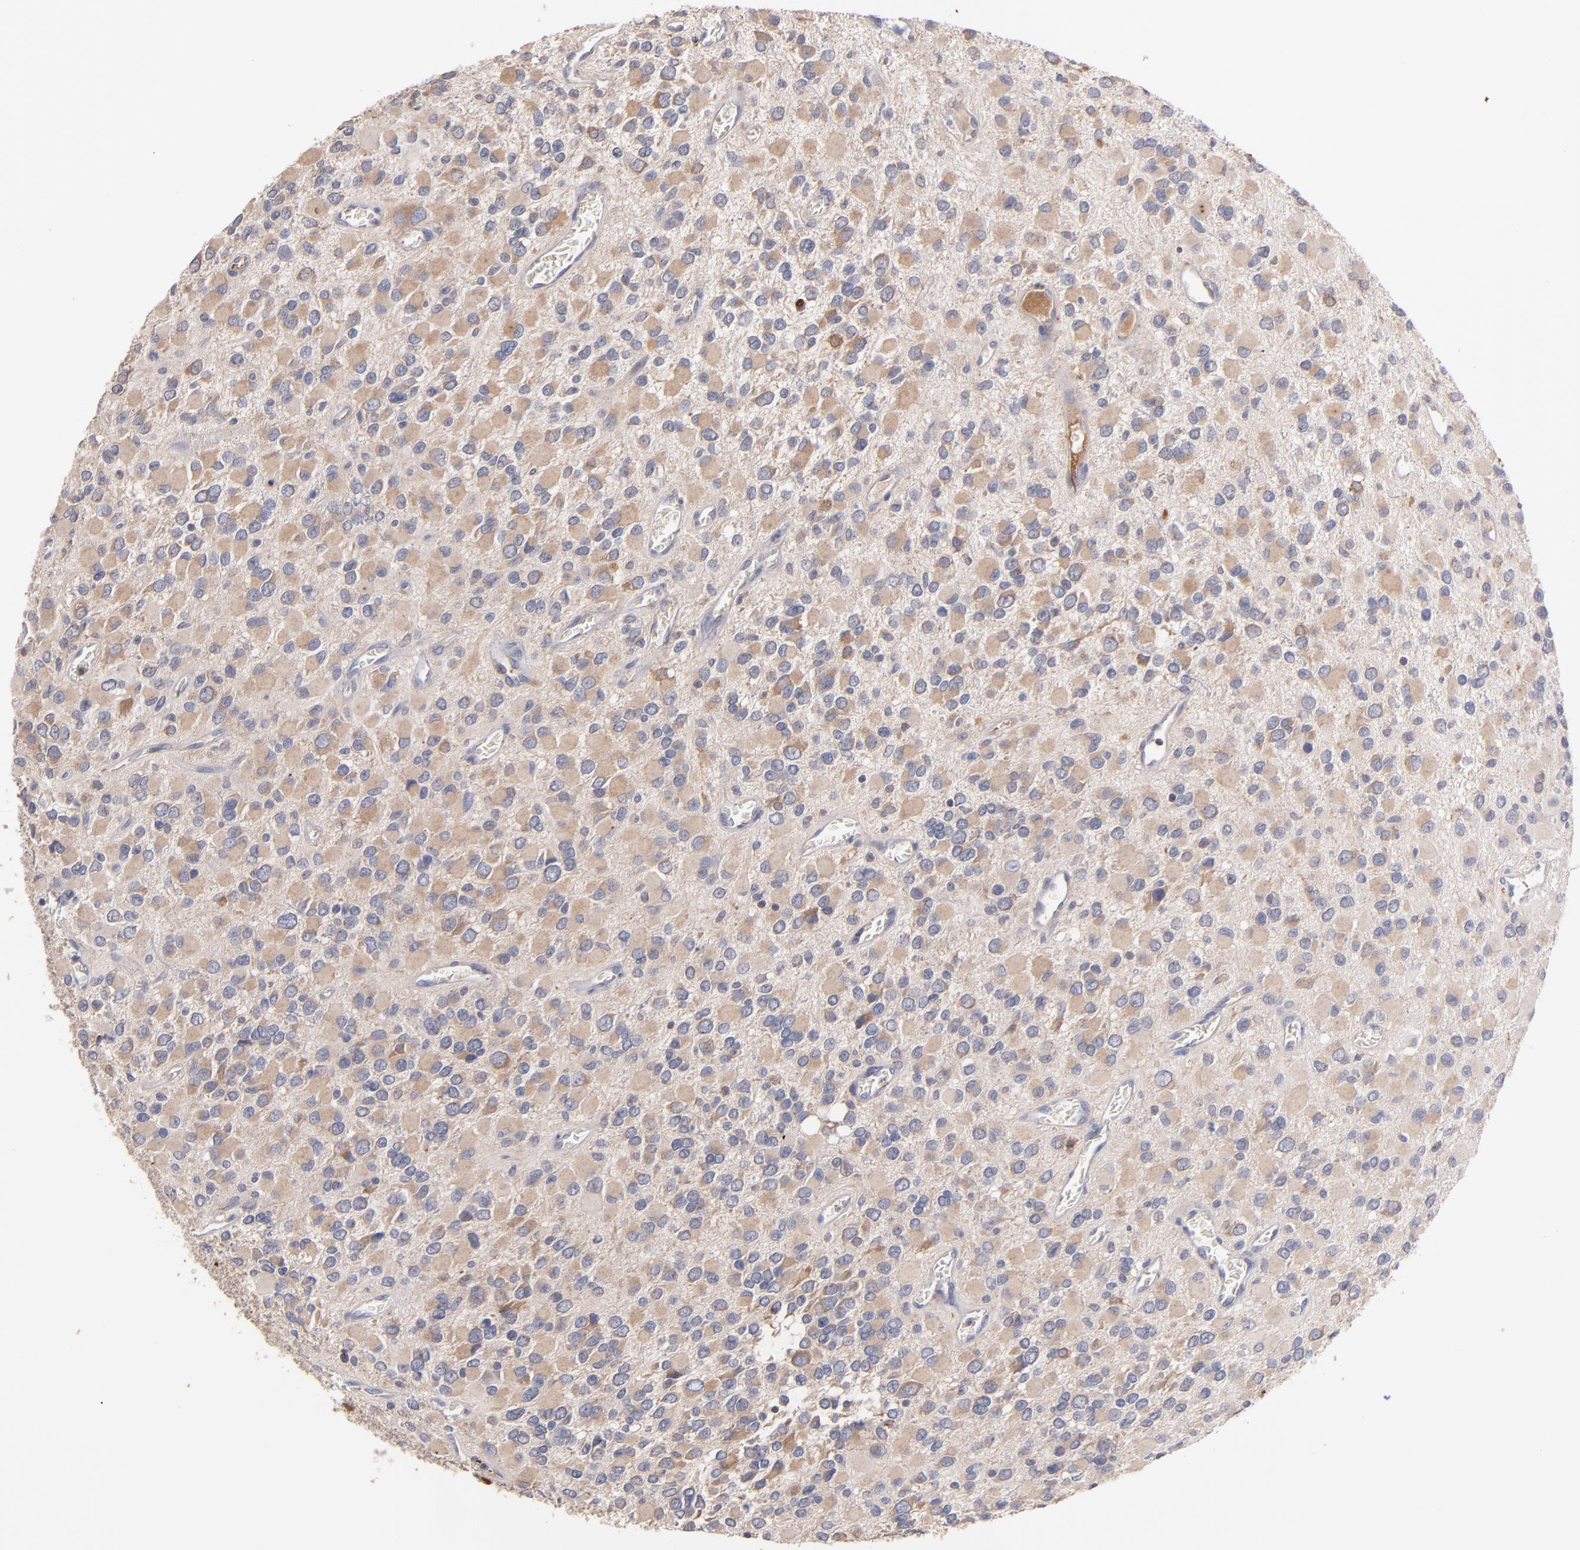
{"staining": {"intensity": "weak", "quantity": ">75%", "location": "cytoplasmic/membranous"}, "tissue": "glioma", "cell_type": "Tumor cells", "image_type": "cancer", "snomed": [{"axis": "morphology", "description": "Glioma, malignant, Low grade"}, {"axis": "topography", "description": "Brain"}], "caption": "Immunohistochemistry (IHC) of human glioma displays low levels of weak cytoplasmic/membranous expression in about >75% of tumor cells.", "gene": "DACT1", "patient": {"sex": "male", "age": 42}}